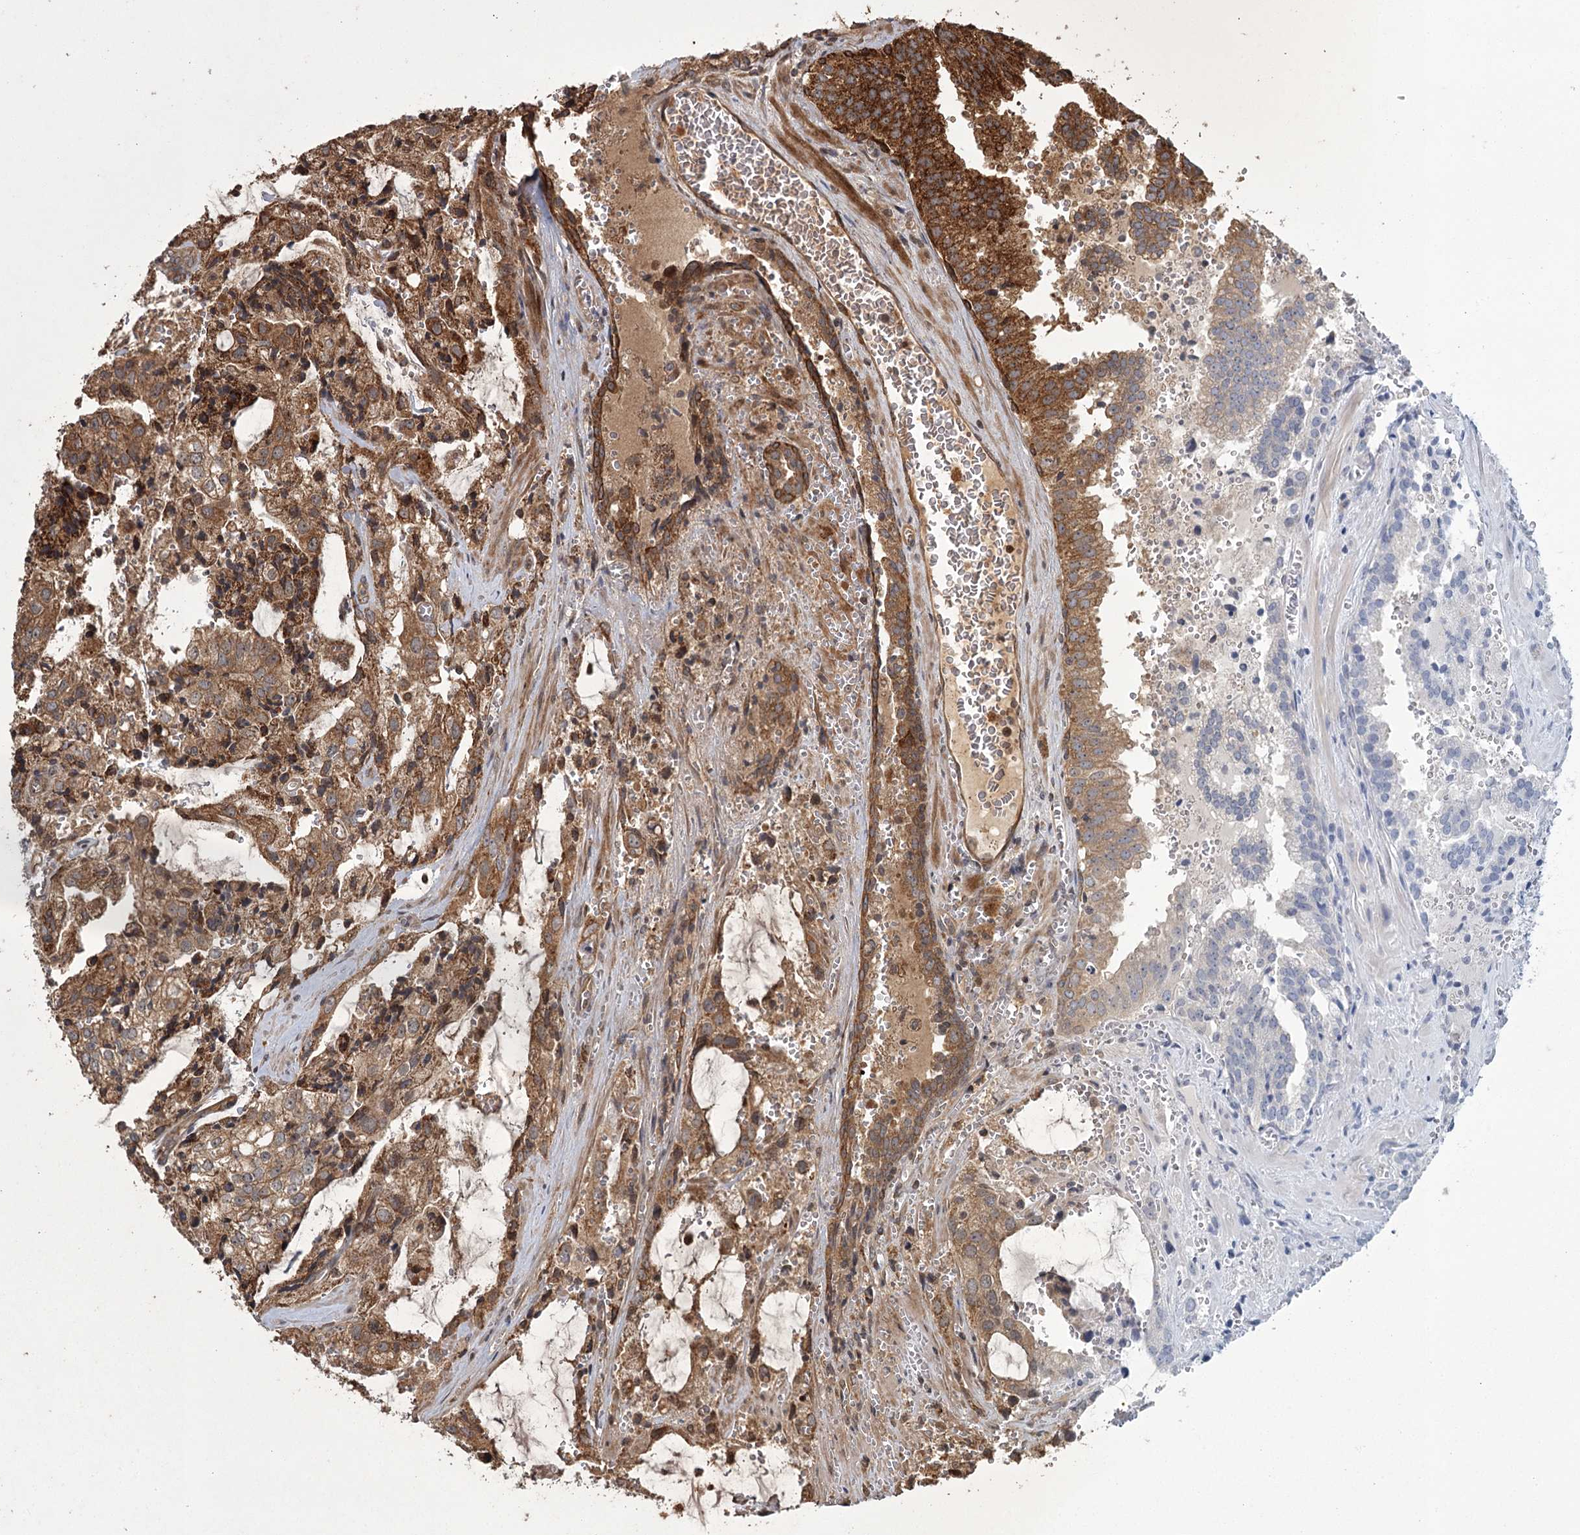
{"staining": {"intensity": "moderate", "quantity": ">75%", "location": "cytoplasmic/membranous"}, "tissue": "prostate cancer", "cell_type": "Tumor cells", "image_type": "cancer", "snomed": [{"axis": "morphology", "description": "Adenocarcinoma, High grade"}, {"axis": "topography", "description": "Prostate"}], "caption": "Immunohistochemical staining of human prostate cancer (high-grade adenocarcinoma) exhibits medium levels of moderate cytoplasmic/membranous staining in approximately >75% of tumor cells. The staining was performed using DAB (3,3'-diaminobenzidine), with brown indicating positive protein expression. Nuclei are stained blue with hematoxylin.", "gene": "RPAP3", "patient": {"sex": "male", "age": 68}}